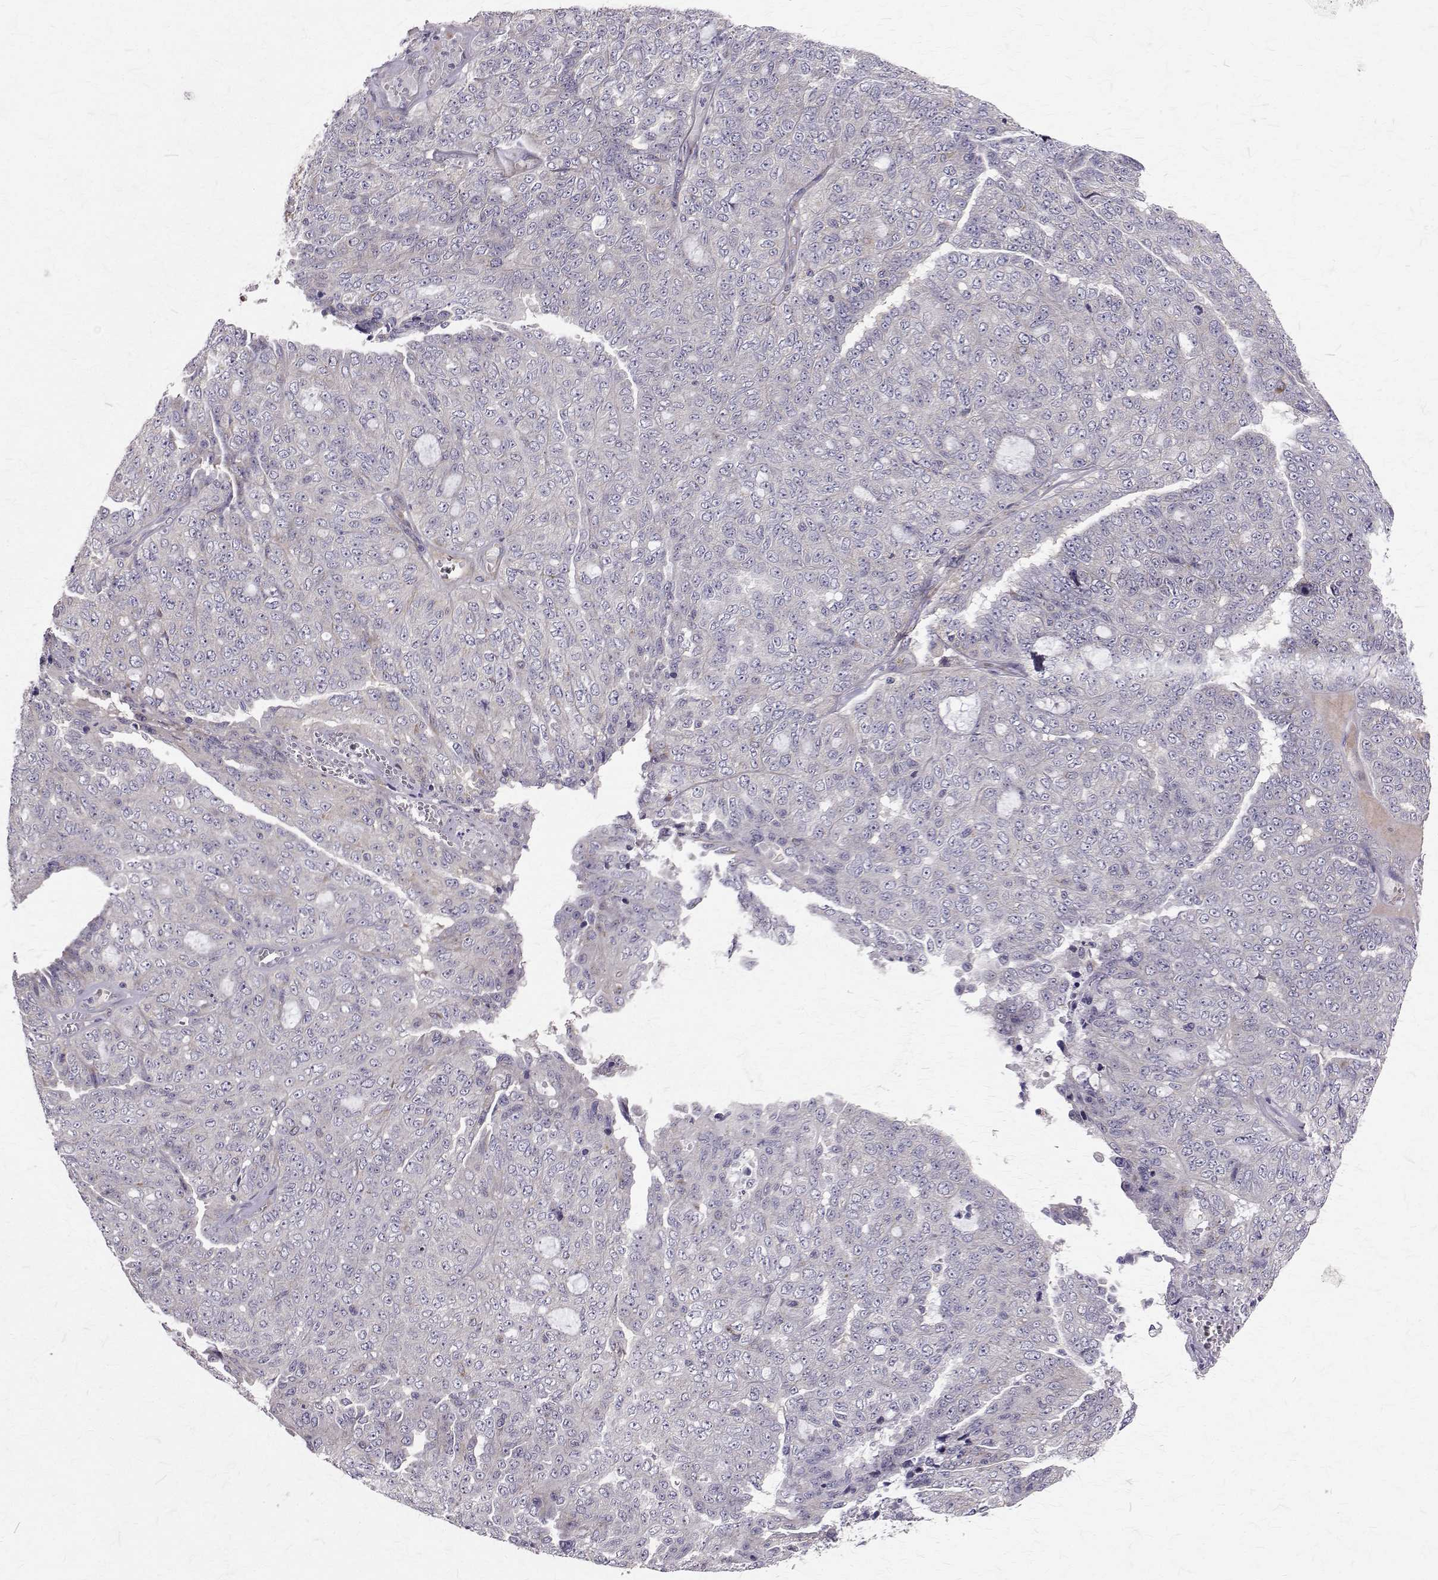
{"staining": {"intensity": "negative", "quantity": "none", "location": "none"}, "tissue": "ovarian cancer", "cell_type": "Tumor cells", "image_type": "cancer", "snomed": [{"axis": "morphology", "description": "Cystadenocarcinoma, serous, NOS"}, {"axis": "topography", "description": "Ovary"}], "caption": "Immunohistochemistry photomicrograph of human ovarian serous cystadenocarcinoma stained for a protein (brown), which shows no staining in tumor cells.", "gene": "ARFGAP1", "patient": {"sex": "female", "age": 71}}